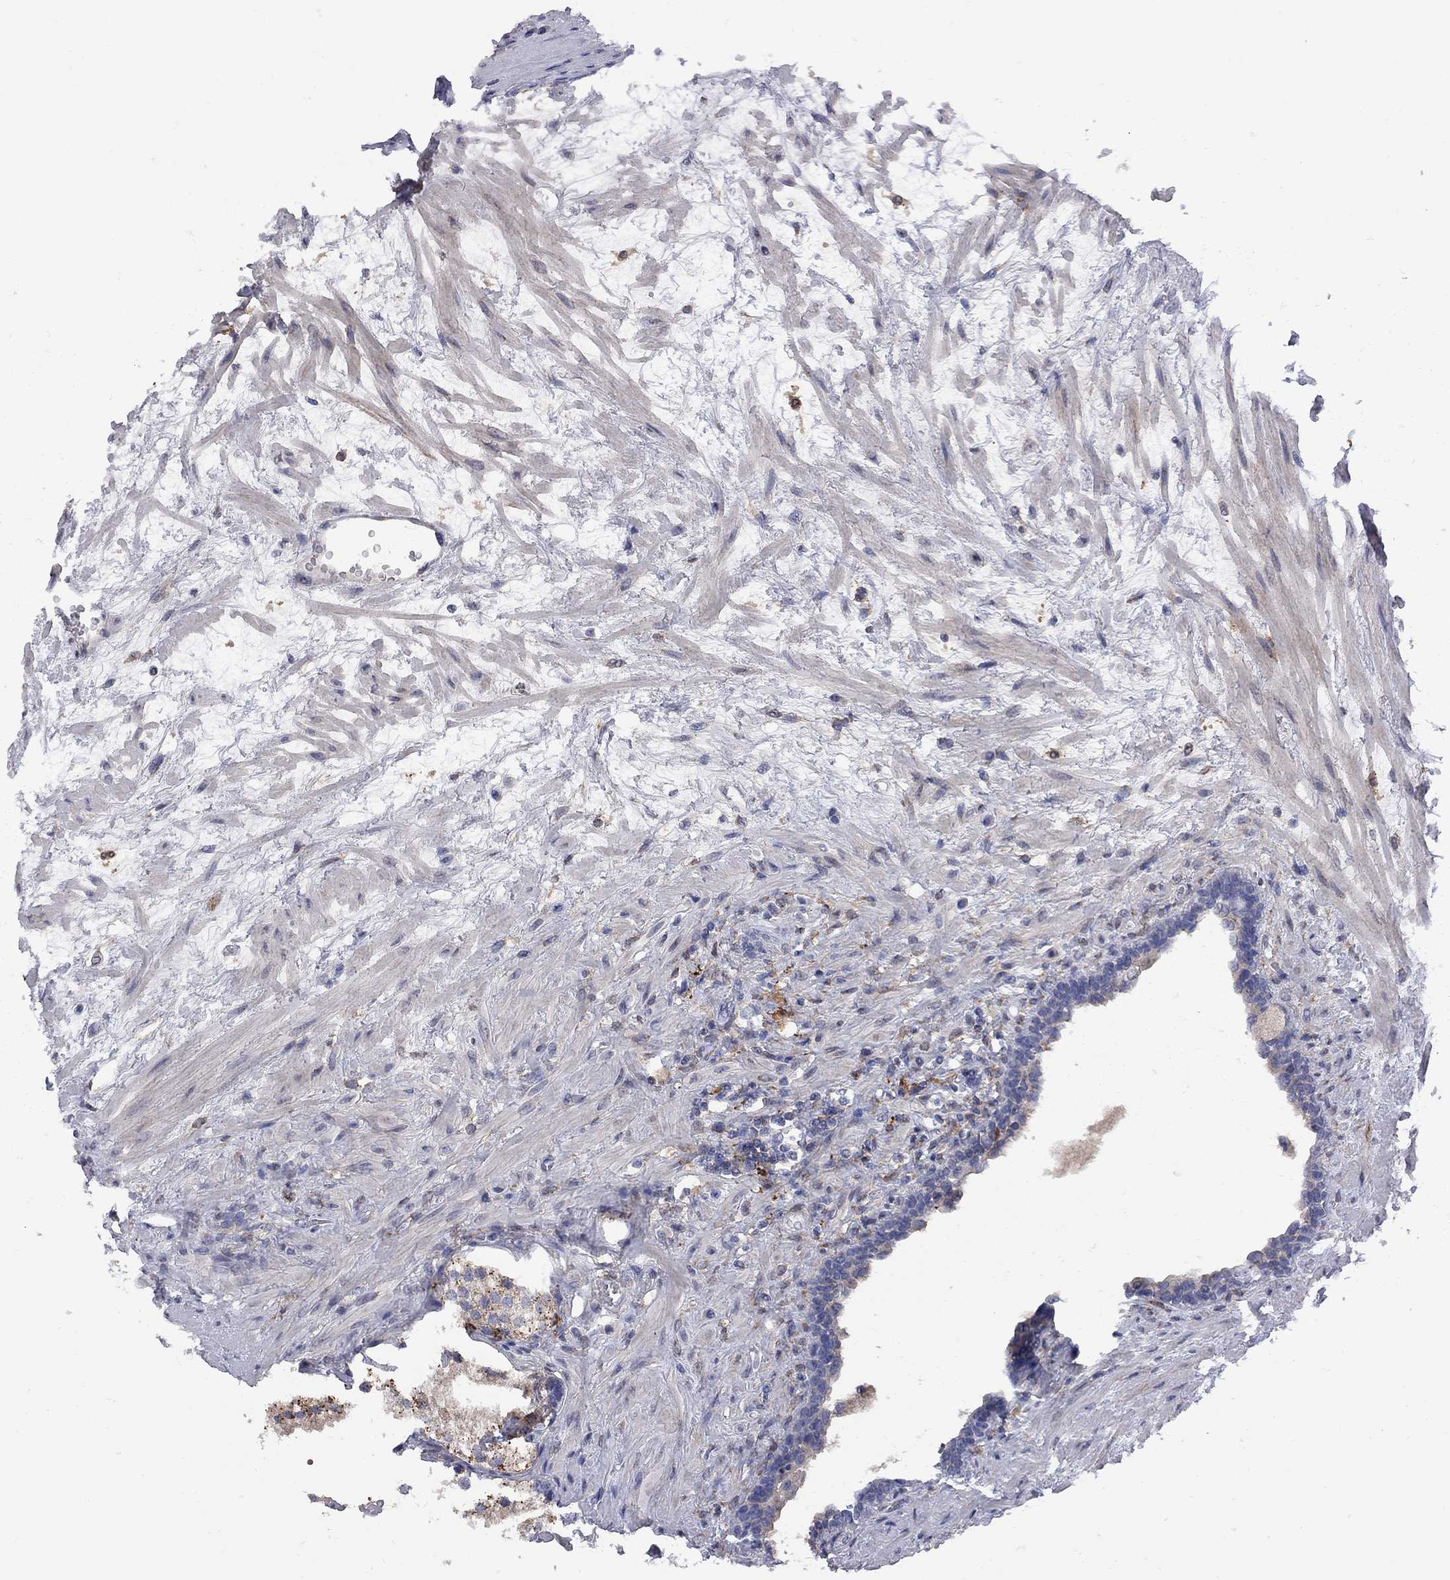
{"staining": {"intensity": "moderate", "quantity": "<25%", "location": "cytoplasmic/membranous"}, "tissue": "prostate", "cell_type": "Glandular cells", "image_type": "normal", "snomed": [{"axis": "morphology", "description": "Normal tissue, NOS"}, {"axis": "topography", "description": "Prostate"}], "caption": "An image of human prostate stained for a protein reveals moderate cytoplasmic/membranous brown staining in glandular cells. (Stains: DAB (3,3'-diaminobenzidine) in brown, nuclei in blue, Microscopy: brightfield microscopy at high magnification).", "gene": "MTHFR", "patient": {"sex": "male", "age": 63}}